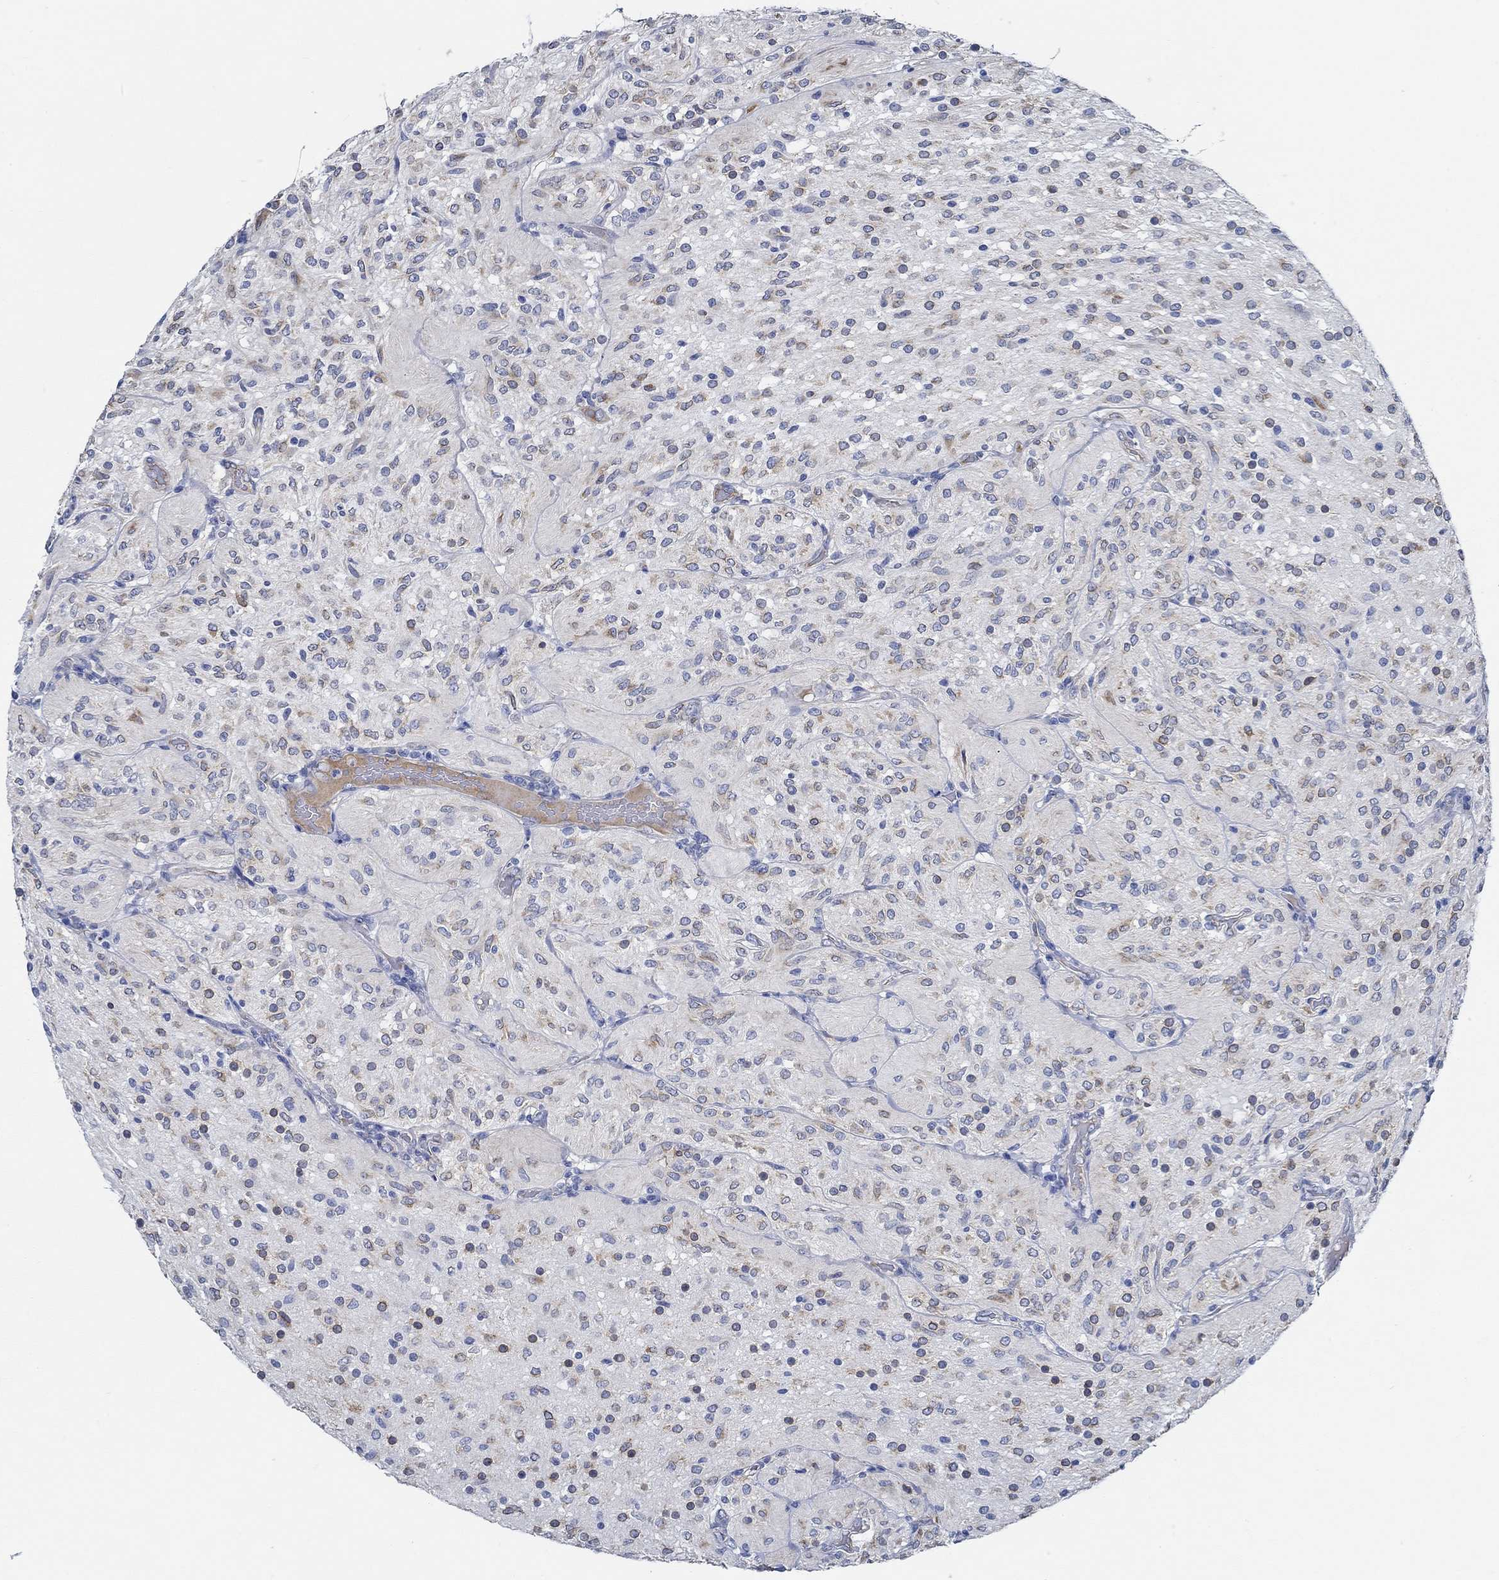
{"staining": {"intensity": "weak", "quantity": "25%-75%", "location": "cytoplasmic/membranous"}, "tissue": "glioma", "cell_type": "Tumor cells", "image_type": "cancer", "snomed": [{"axis": "morphology", "description": "Glioma, malignant, Low grade"}, {"axis": "topography", "description": "Brain"}], "caption": "A brown stain shows weak cytoplasmic/membranous positivity of a protein in human glioma tumor cells.", "gene": "HECW2", "patient": {"sex": "male", "age": 3}}